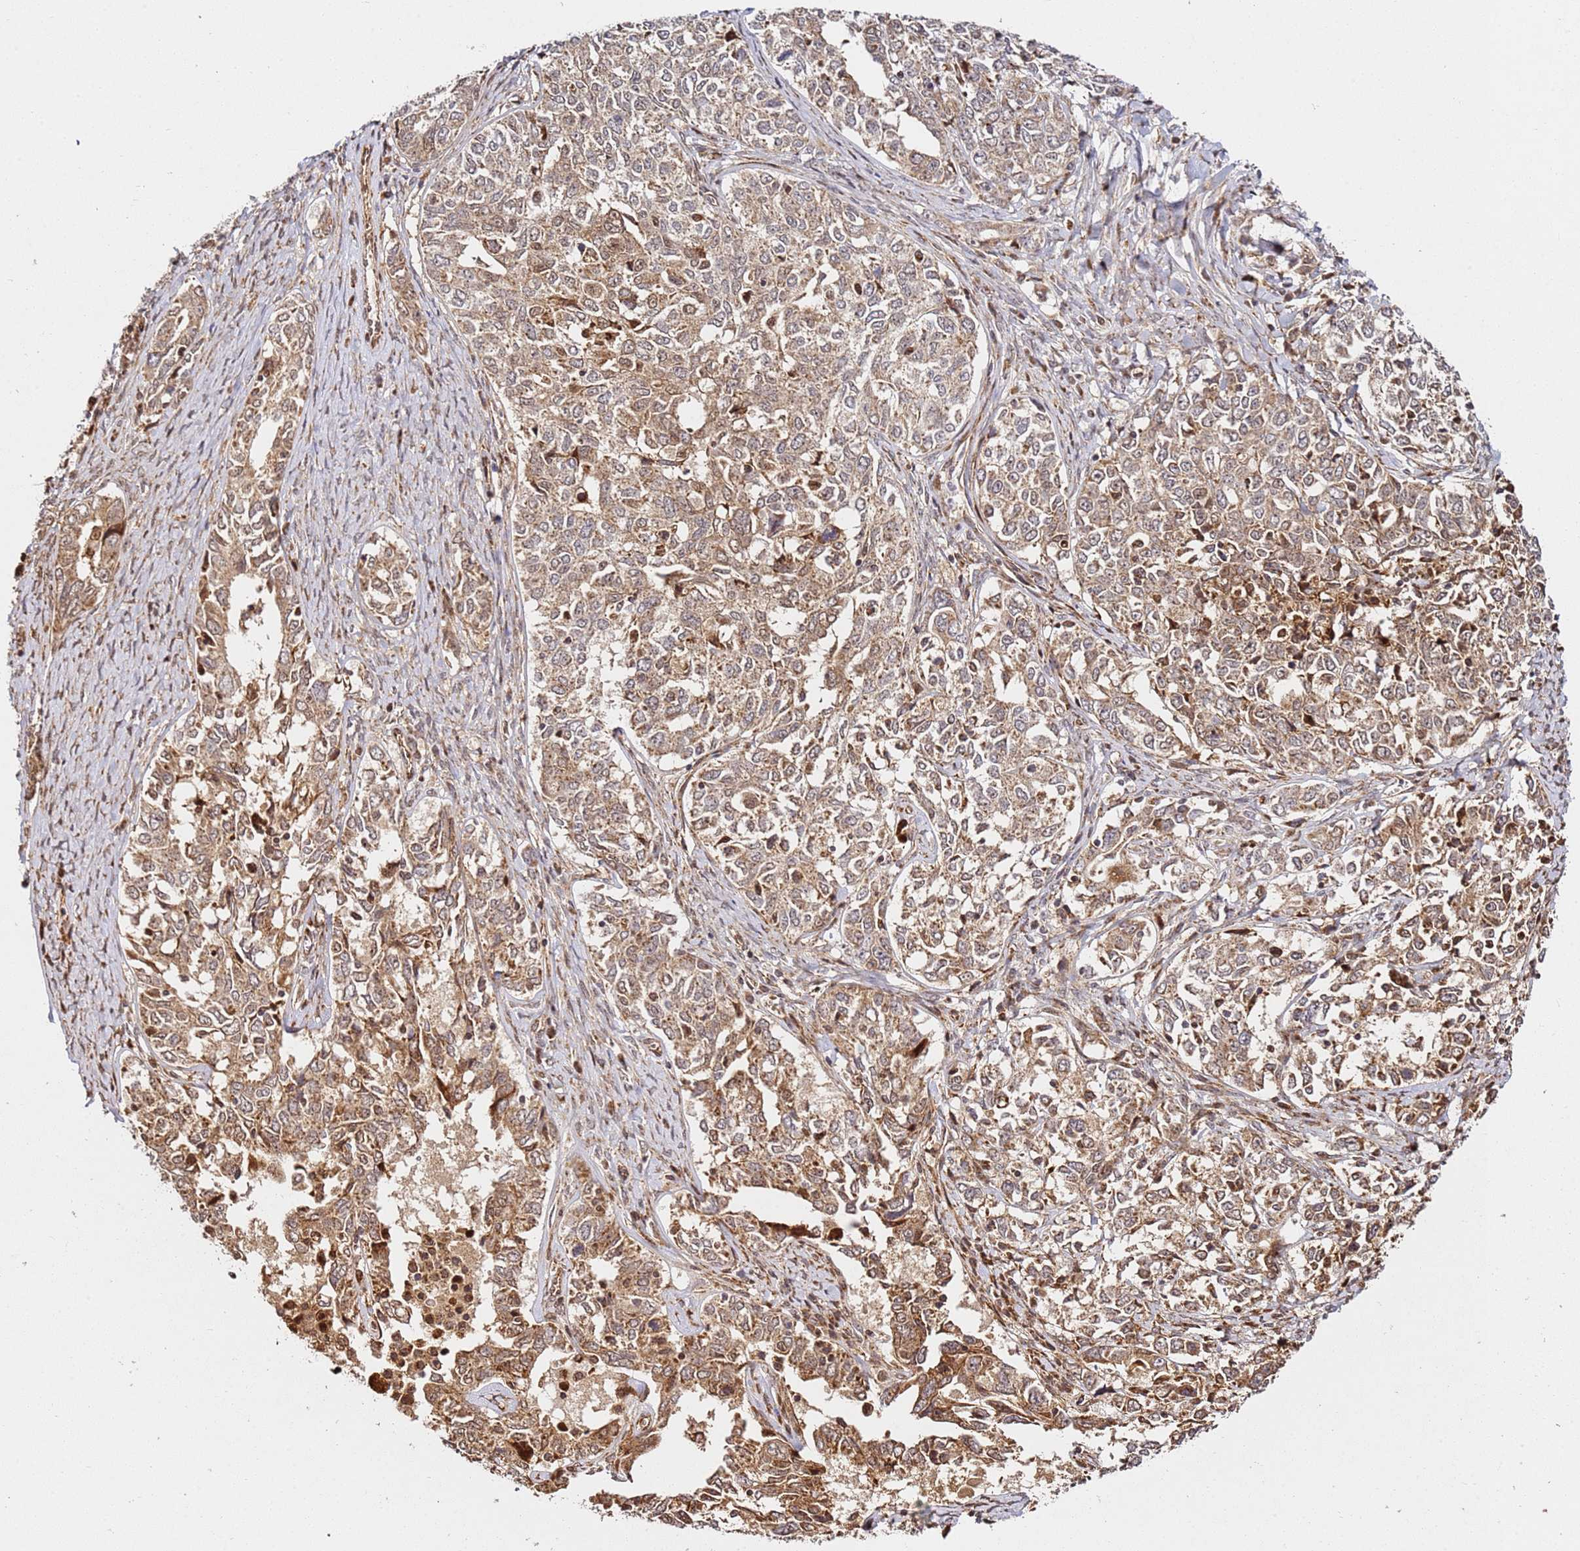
{"staining": {"intensity": "moderate", "quantity": "25%-75%", "location": "cytoplasmic/membranous,nuclear"}, "tissue": "ovarian cancer", "cell_type": "Tumor cells", "image_type": "cancer", "snomed": [{"axis": "morphology", "description": "Carcinoma, endometroid"}, {"axis": "topography", "description": "Ovary"}], "caption": "Ovarian cancer tissue reveals moderate cytoplasmic/membranous and nuclear expression in approximately 25%-75% of tumor cells", "gene": "SMOX", "patient": {"sex": "female", "age": 62}}